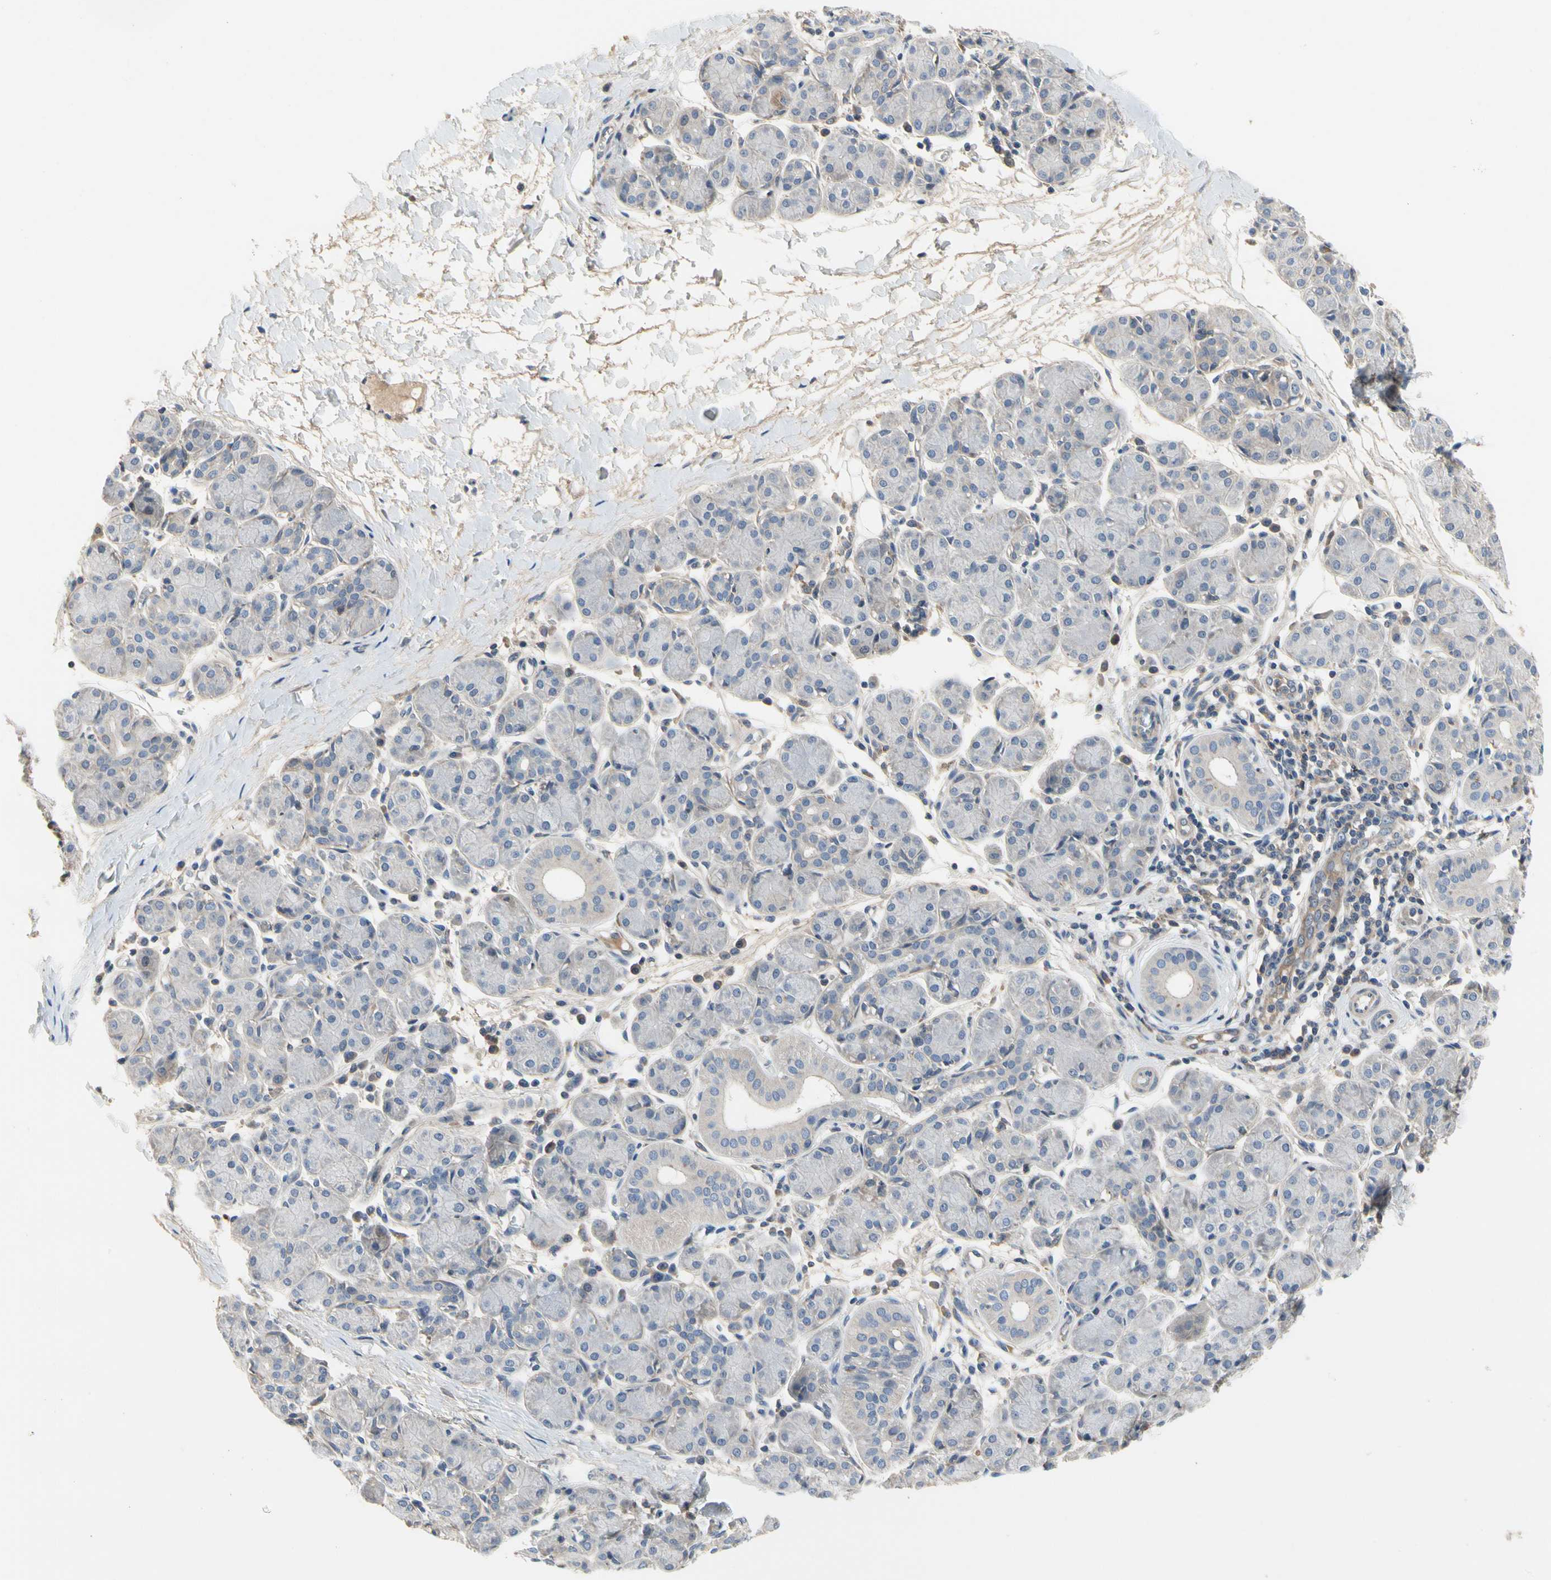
{"staining": {"intensity": "negative", "quantity": "none", "location": "none"}, "tissue": "salivary gland", "cell_type": "Glandular cells", "image_type": "normal", "snomed": [{"axis": "morphology", "description": "Normal tissue, NOS"}, {"axis": "morphology", "description": "Inflammation, NOS"}, {"axis": "topography", "description": "Lymph node"}, {"axis": "topography", "description": "Salivary gland"}], "caption": "A photomicrograph of salivary gland stained for a protein reveals no brown staining in glandular cells.", "gene": "CRTAC1", "patient": {"sex": "male", "age": 3}}